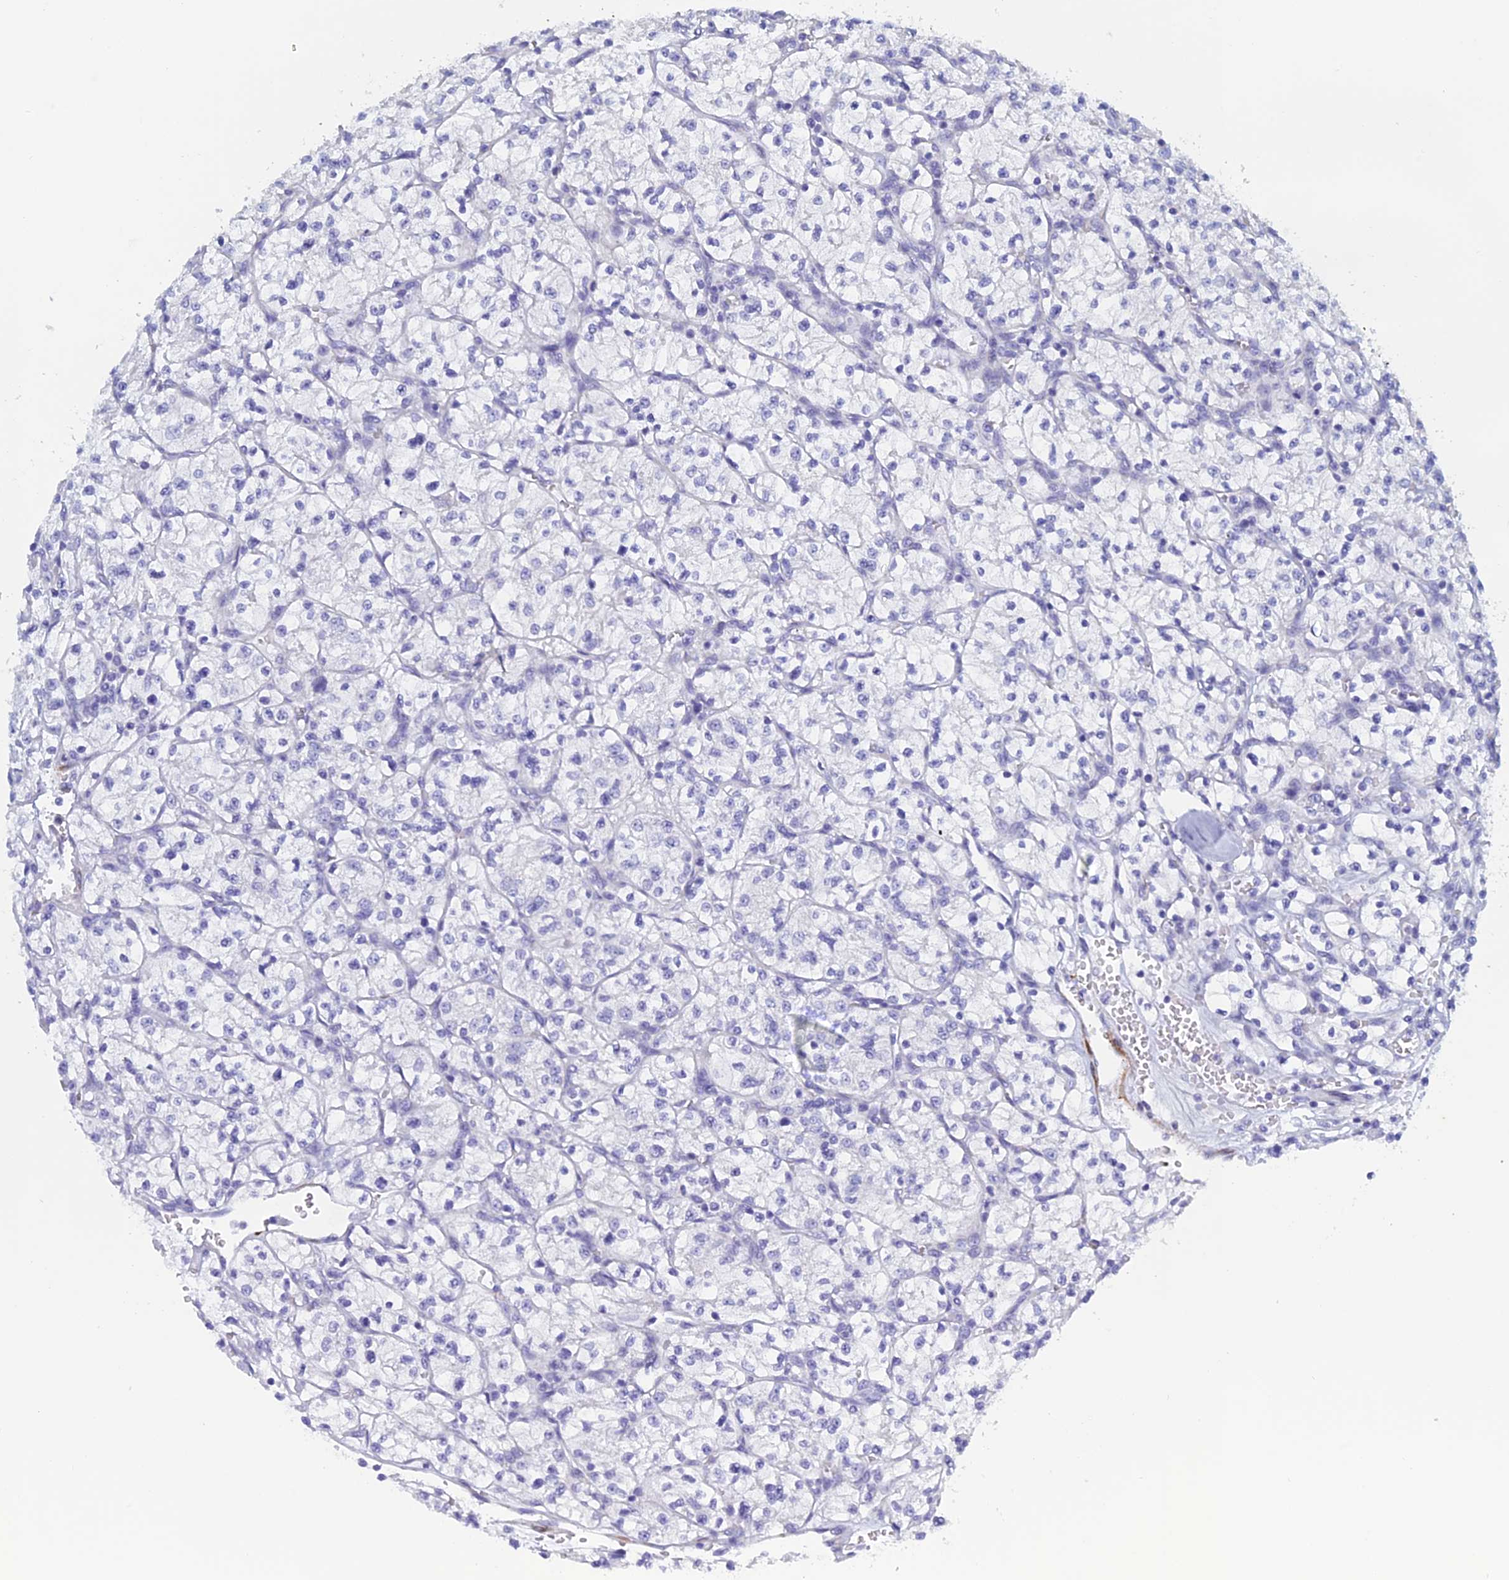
{"staining": {"intensity": "negative", "quantity": "none", "location": "none"}, "tissue": "renal cancer", "cell_type": "Tumor cells", "image_type": "cancer", "snomed": [{"axis": "morphology", "description": "Adenocarcinoma, NOS"}, {"axis": "topography", "description": "Kidney"}], "caption": "This is a micrograph of immunohistochemistry (IHC) staining of adenocarcinoma (renal), which shows no expression in tumor cells.", "gene": "PCDHA8", "patient": {"sex": "female", "age": 64}}